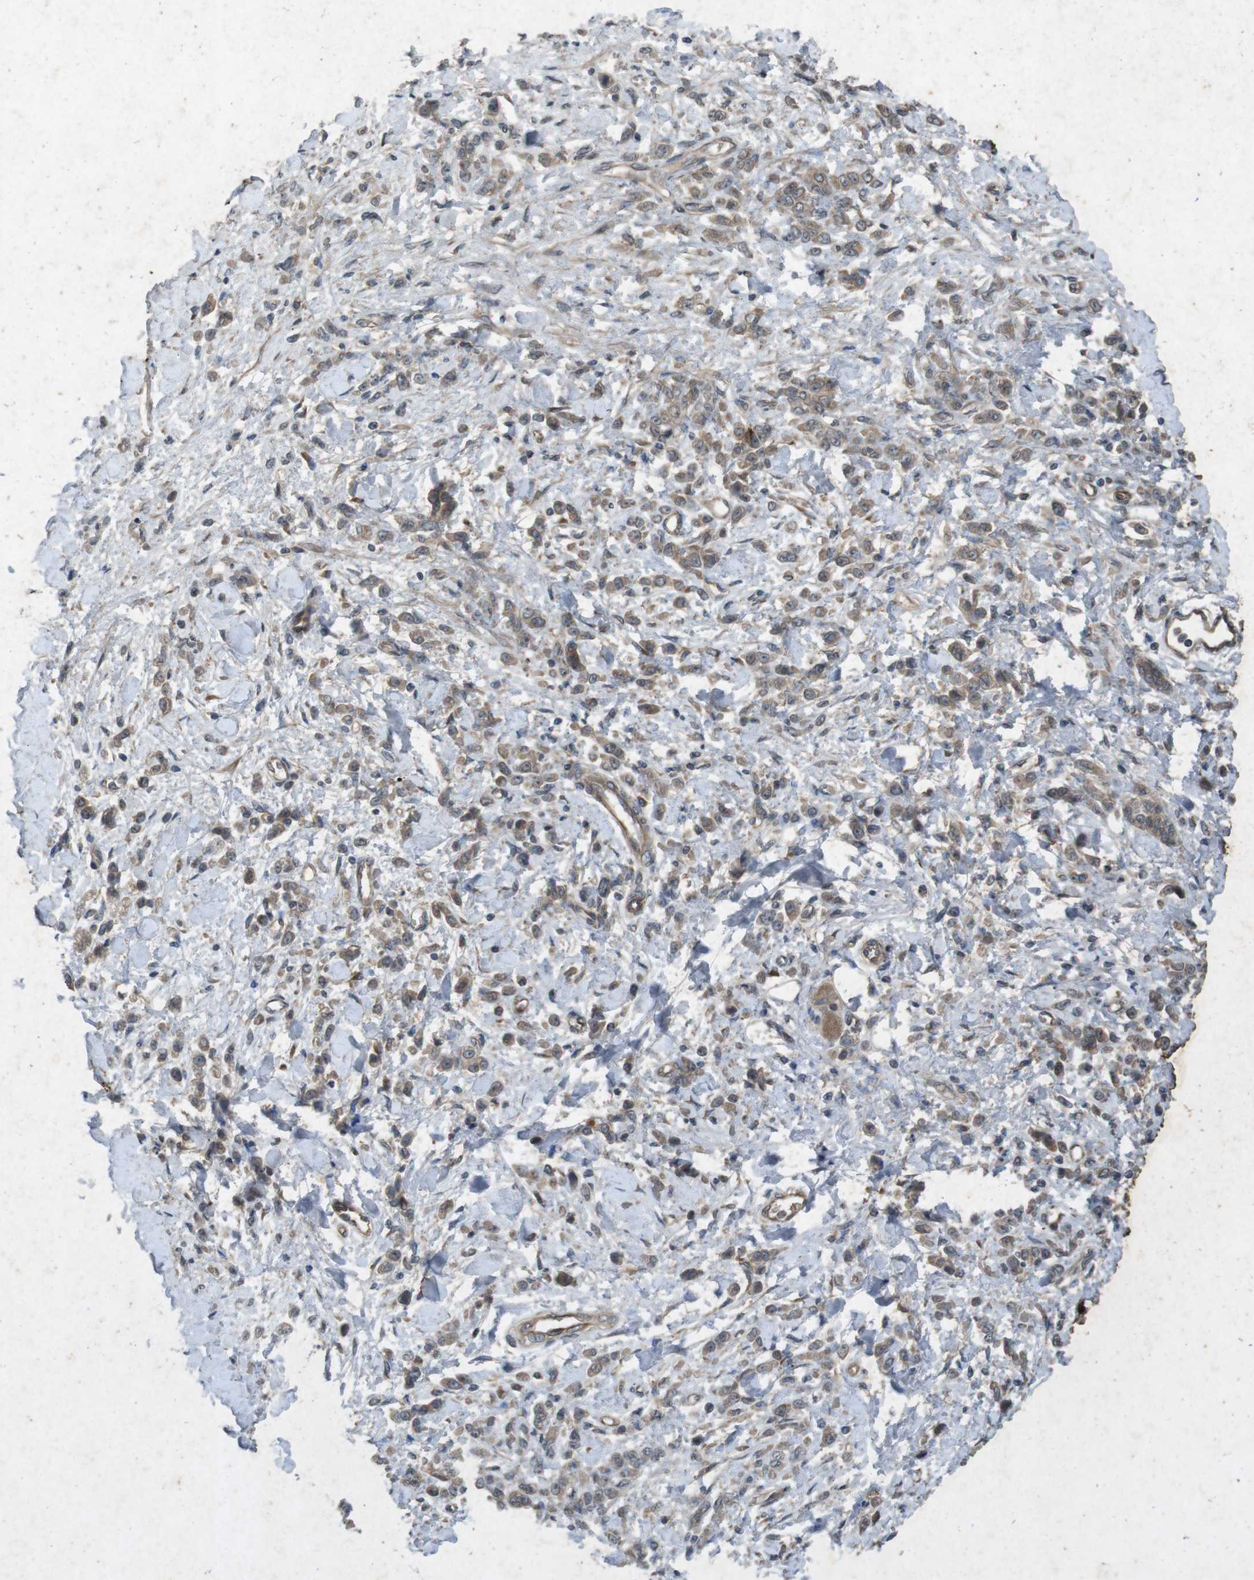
{"staining": {"intensity": "weak", "quantity": ">75%", "location": "cytoplasmic/membranous"}, "tissue": "stomach cancer", "cell_type": "Tumor cells", "image_type": "cancer", "snomed": [{"axis": "morphology", "description": "Normal tissue, NOS"}, {"axis": "morphology", "description": "Adenocarcinoma, NOS"}, {"axis": "topography", "description": "Stomach"}], "caption": "This photomicrograph exhibits immunohistochemistry staining of human adenocarcinoma (stomach), with low weak cytoplasmic/membranous staining in about >75% of tumor cells.", "gene": "FLCN", "patient": {"sex": "male", "age": 82}}